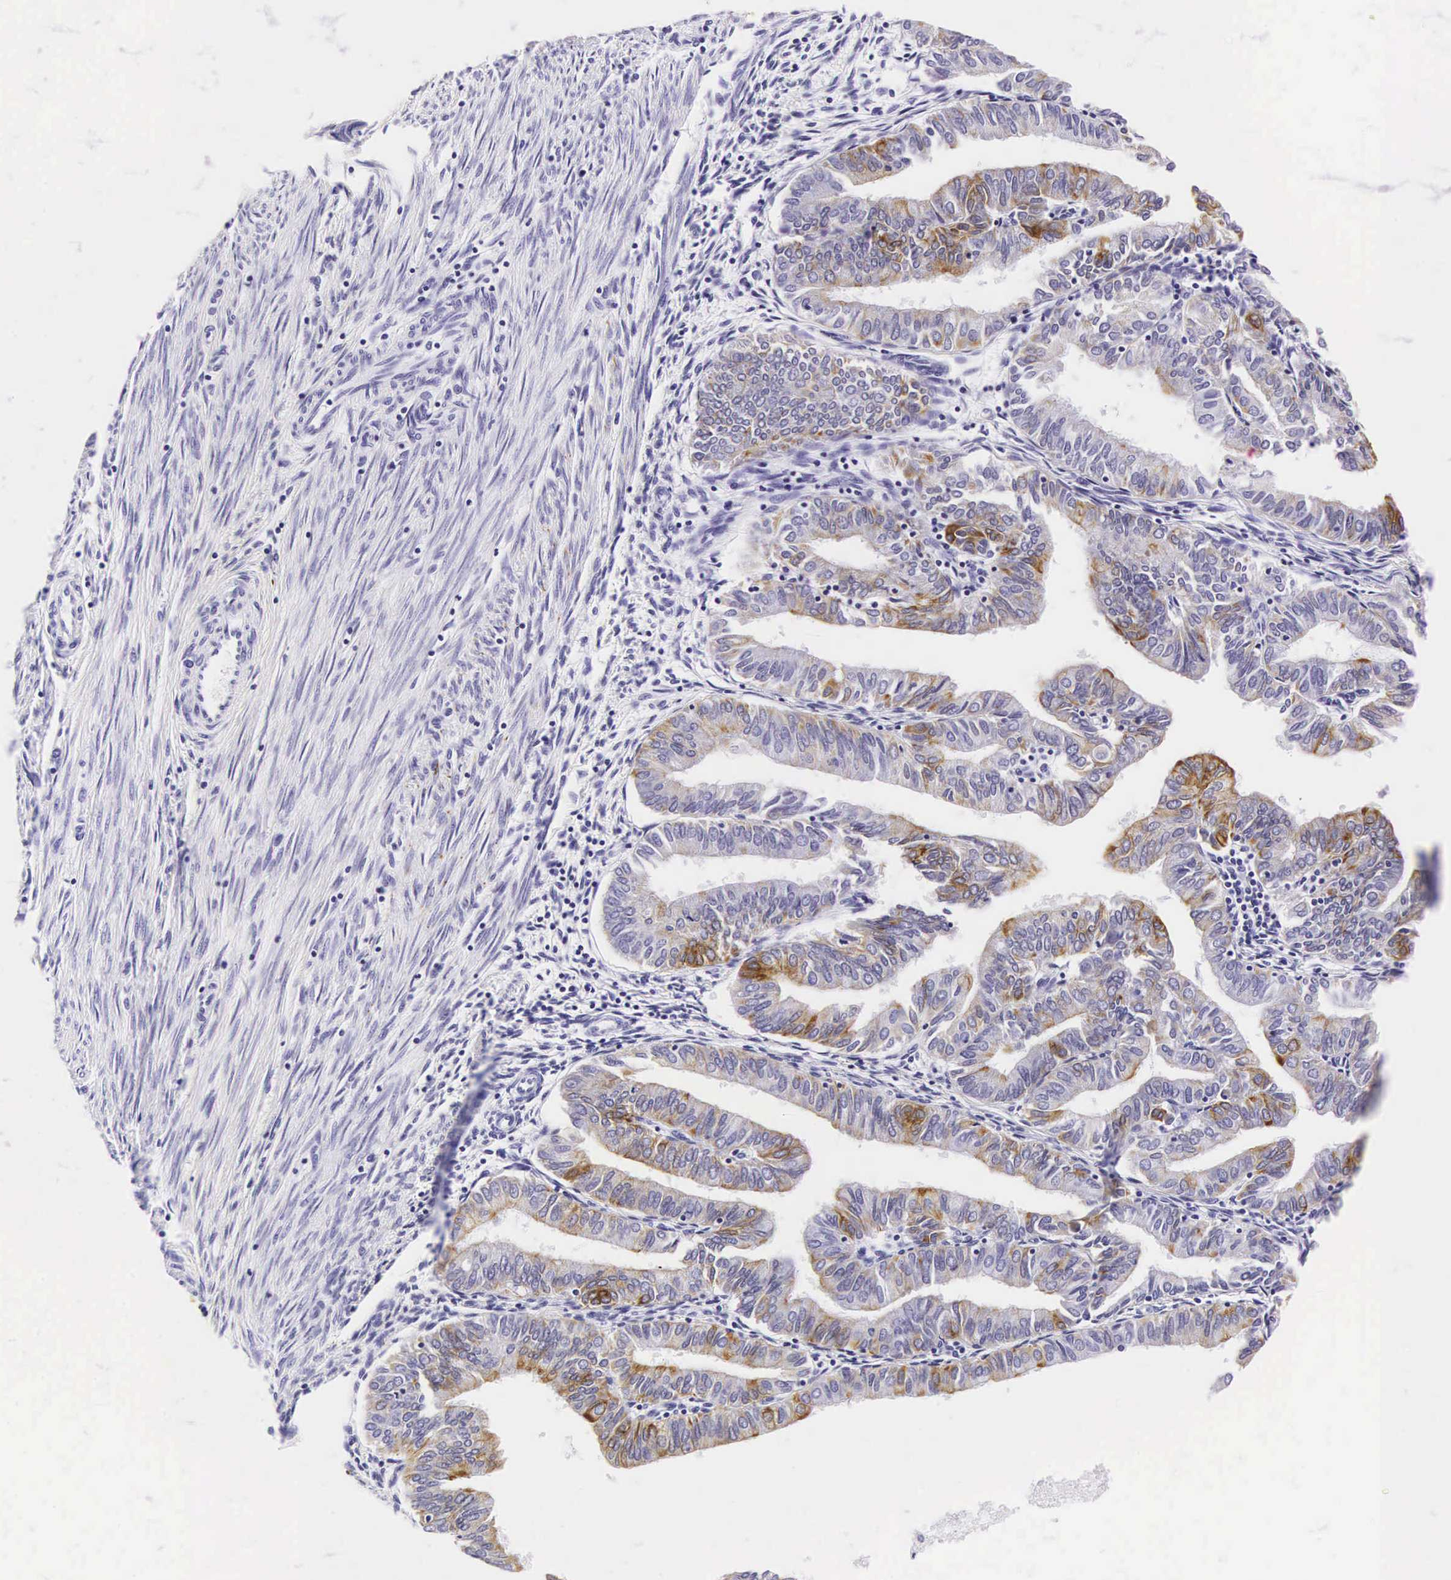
{"staining": {"intensity": "moderate", "quantity": ">75%", "location": "cytoplasmic/membranous"}, "tissue": "endometrial cancer", "cell_type": "Tumor cells", "image_type": "cancer", "snomed": [{"axis": "morphology", "description": "Adenocarcinoma, NOS"}, {"axis": "topography", "description": "Endometrium"}], "caption": "Protein analysis of adenocarcinoma (endometrial) tissue displays moderate cytoplasmic/membranous staining in about >75% of tumor cells.", "gene": "KRT18", "patient": {"sex": "female", "age": 51}}